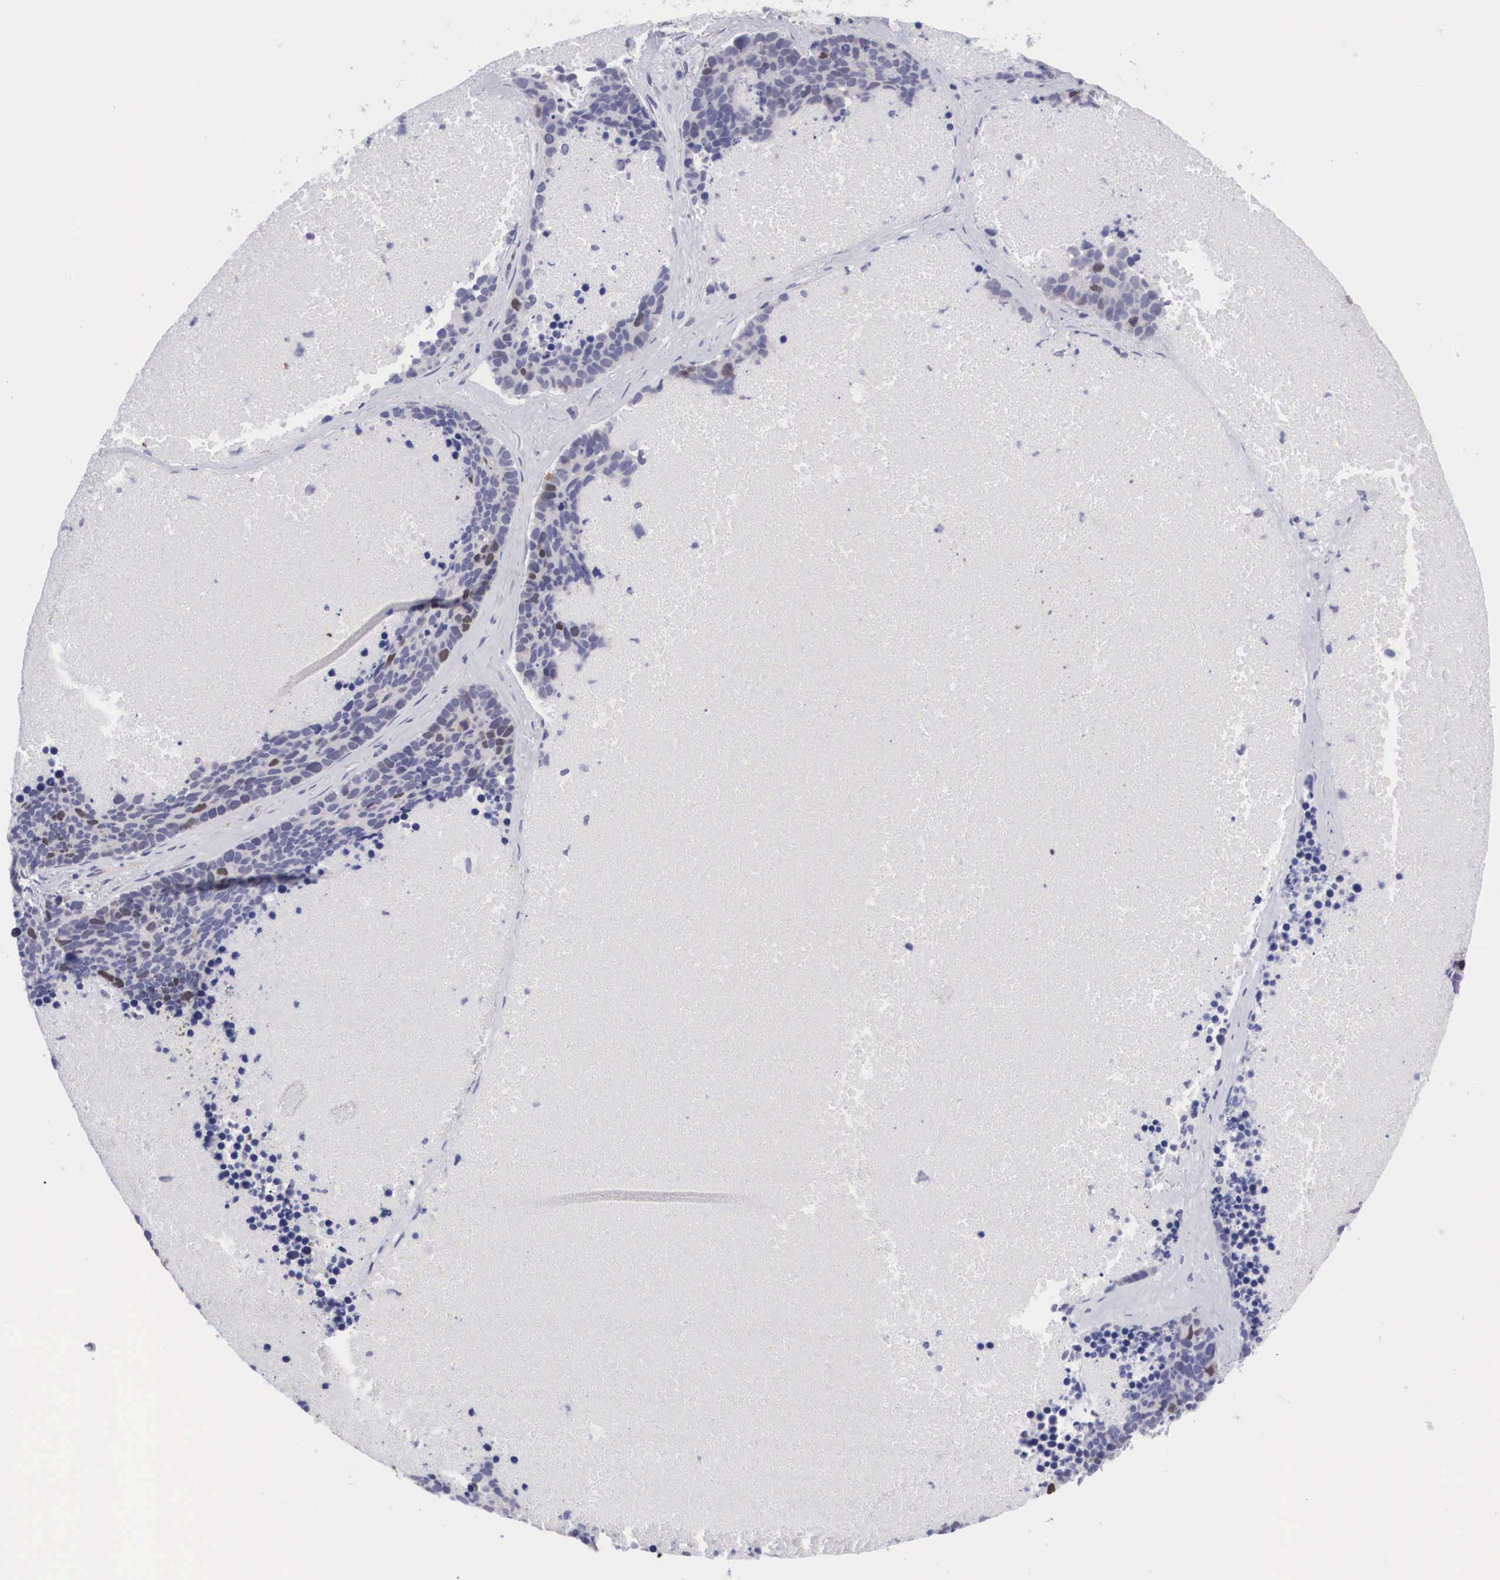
{"staining": {"intensity": "moderate", "quantity": "<25%", "location": "nuclear"}, "tissue": "lung cancer", "cell_type": "Tumor cells", "image_type": "cancer", "snomed": [{"axis": "morphology", "description": "Neoplasm, malignant, NOS"}, {"axis": "topography", "description": "Lung"}], "caption": "A brown stain shows moderate nuclear staining of a protein in lung malignant neoplasm tumor cells.", "gene": "MAST4", "patient": {"sex": "female", "age": 75}}